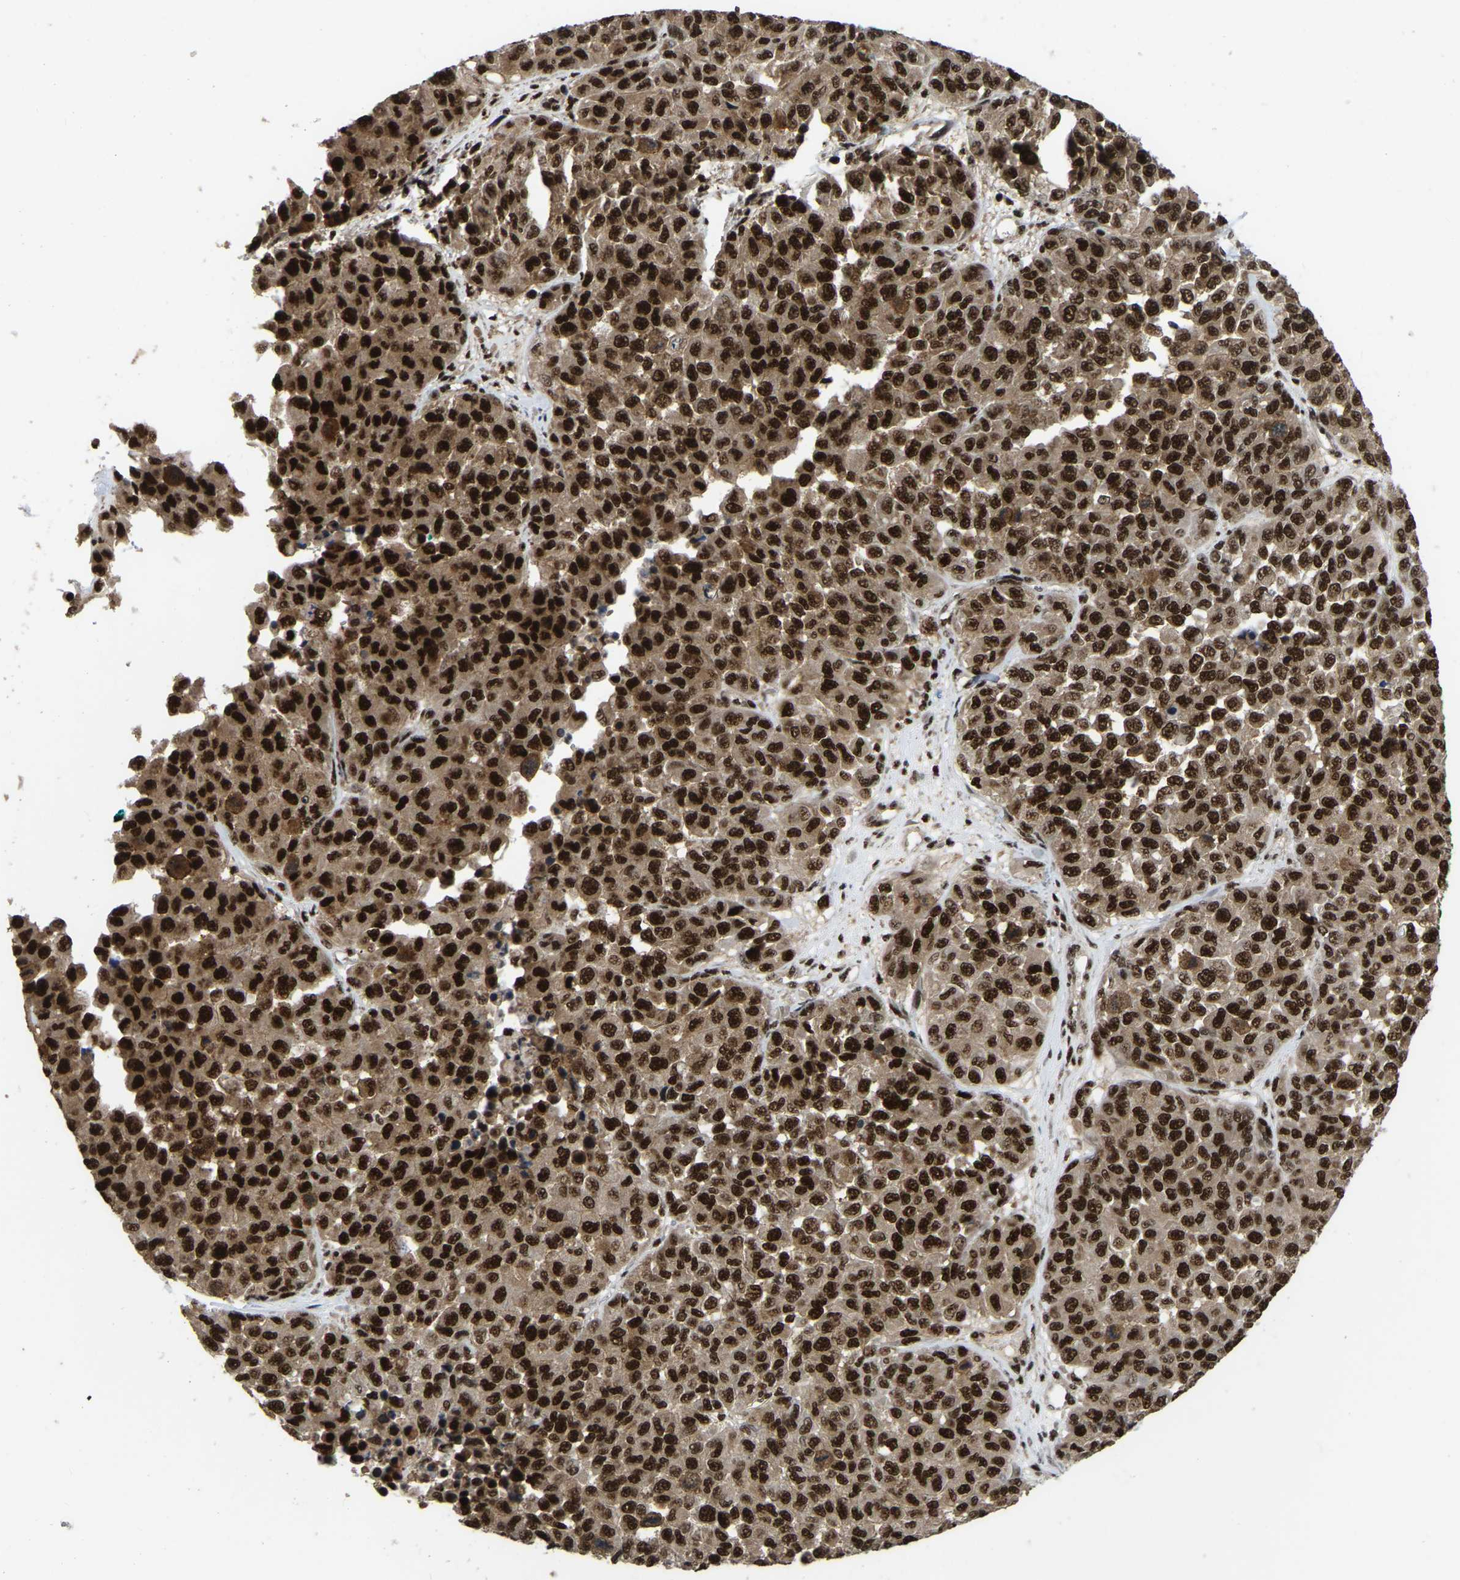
{"staining": {"intensity": "strong", "quantity": ">75%", "location": "nuclear"}, "tissue": "melanoma", "cell_type": "Tumor cells", "image_type": "cancer", "snomed": [{"axis": "morphology", "description": "Malignant melanoma, NOS"}, {"axis": "topography", "description": "Skin"}], "caption": "The micrograph exhibits immunohistochemical staining of malignant melanoma. There is strong nuclear staining is appreciated in about >75% of tumor cells.", "gene": "TBL1XR1", "patient": {"sex": "male", "age": 62}}